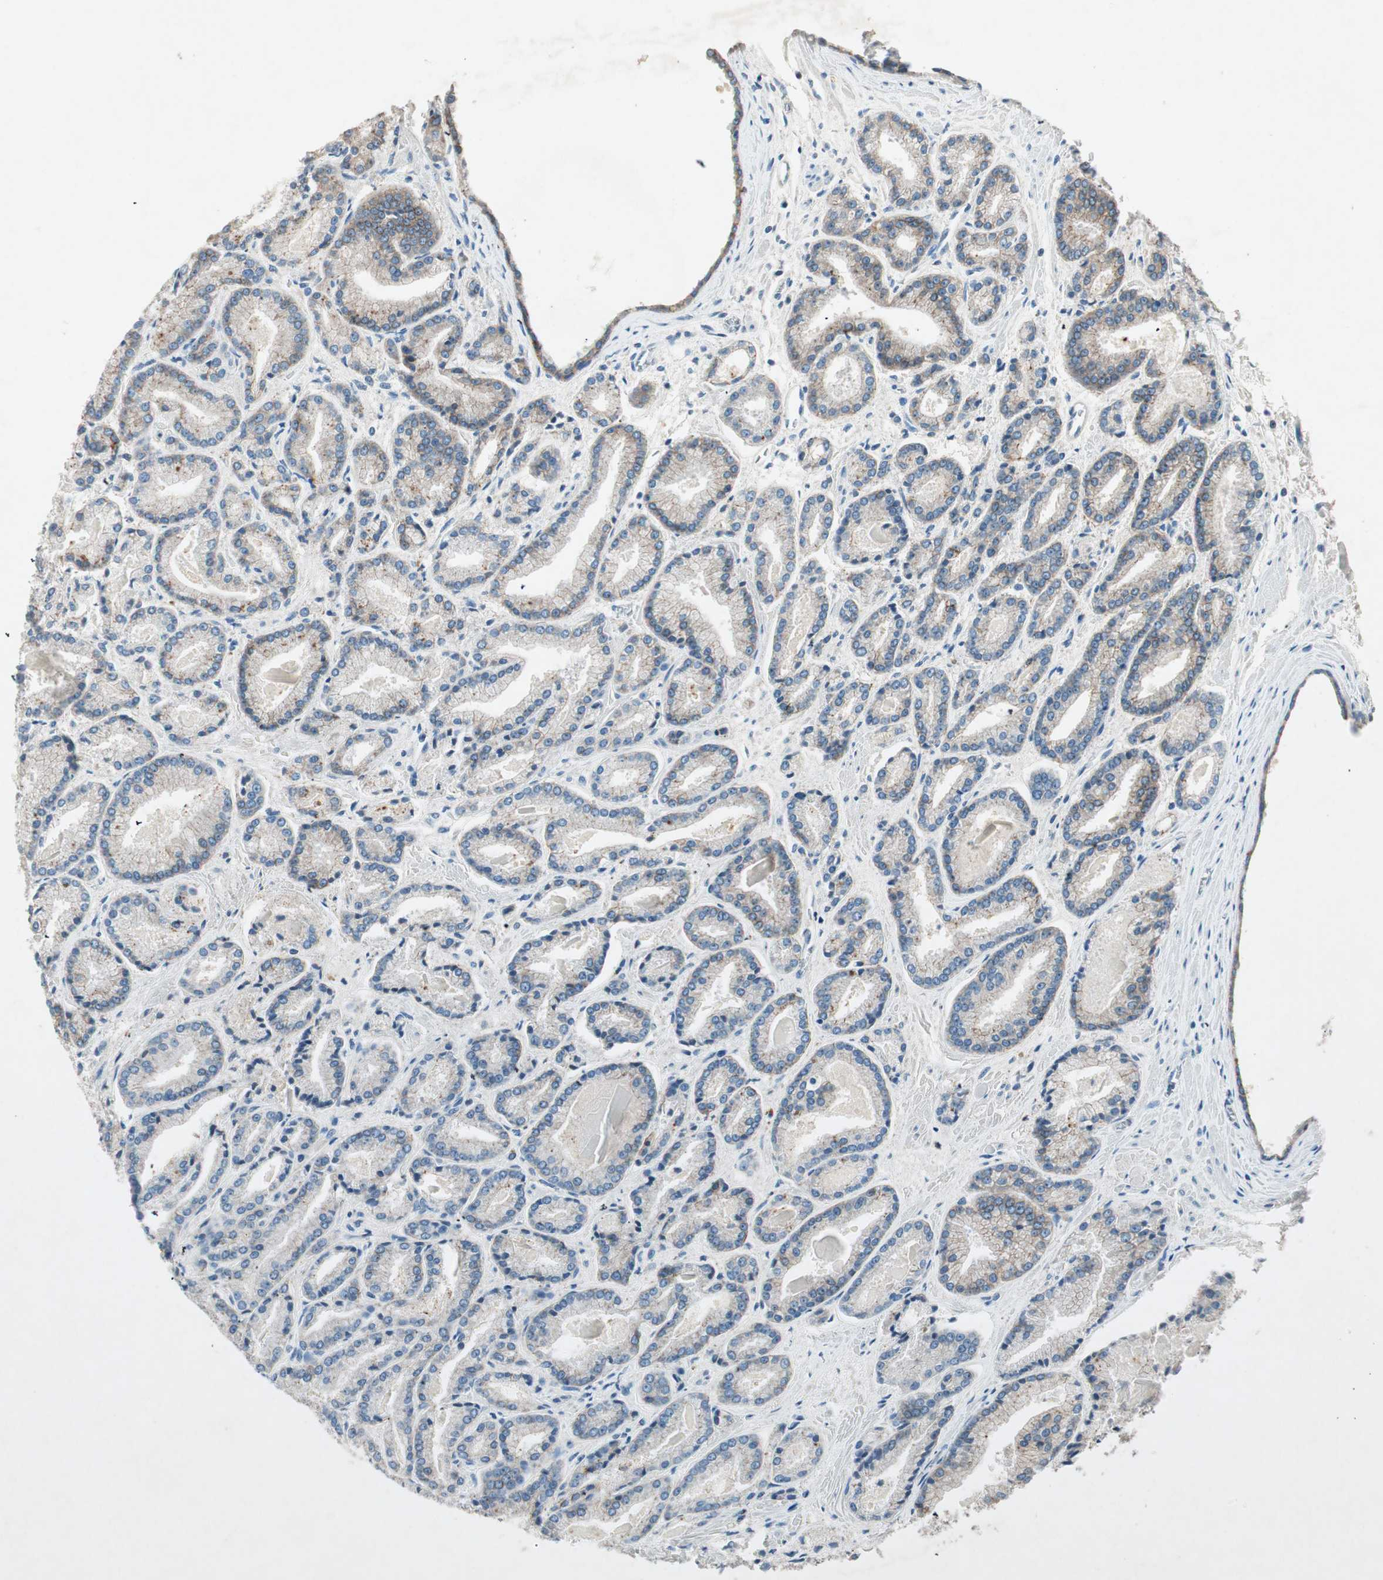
{"staining": {"intensity": "weak", "quantity": ">75%", "location": "cytoplasmic/membranous"}, "tissue": "prostate cancer", "cell_type": "Tumor cells", "image_type": "cancer", "snomed": [{"axis": "morphology", "description": "Adenocarcinoma, Low grade"}, {"axis": "topography", "description": "Prostate"}], "caption": "This is an image of immunohistochemistry (IHC) staining of prostate low-grade adenocarcinoma, which shows weak staining in the cytoplasmic/membranous of tumor cells.", "gene": "NKAIN1", "patient": {"sex": "male", "age": 59}}